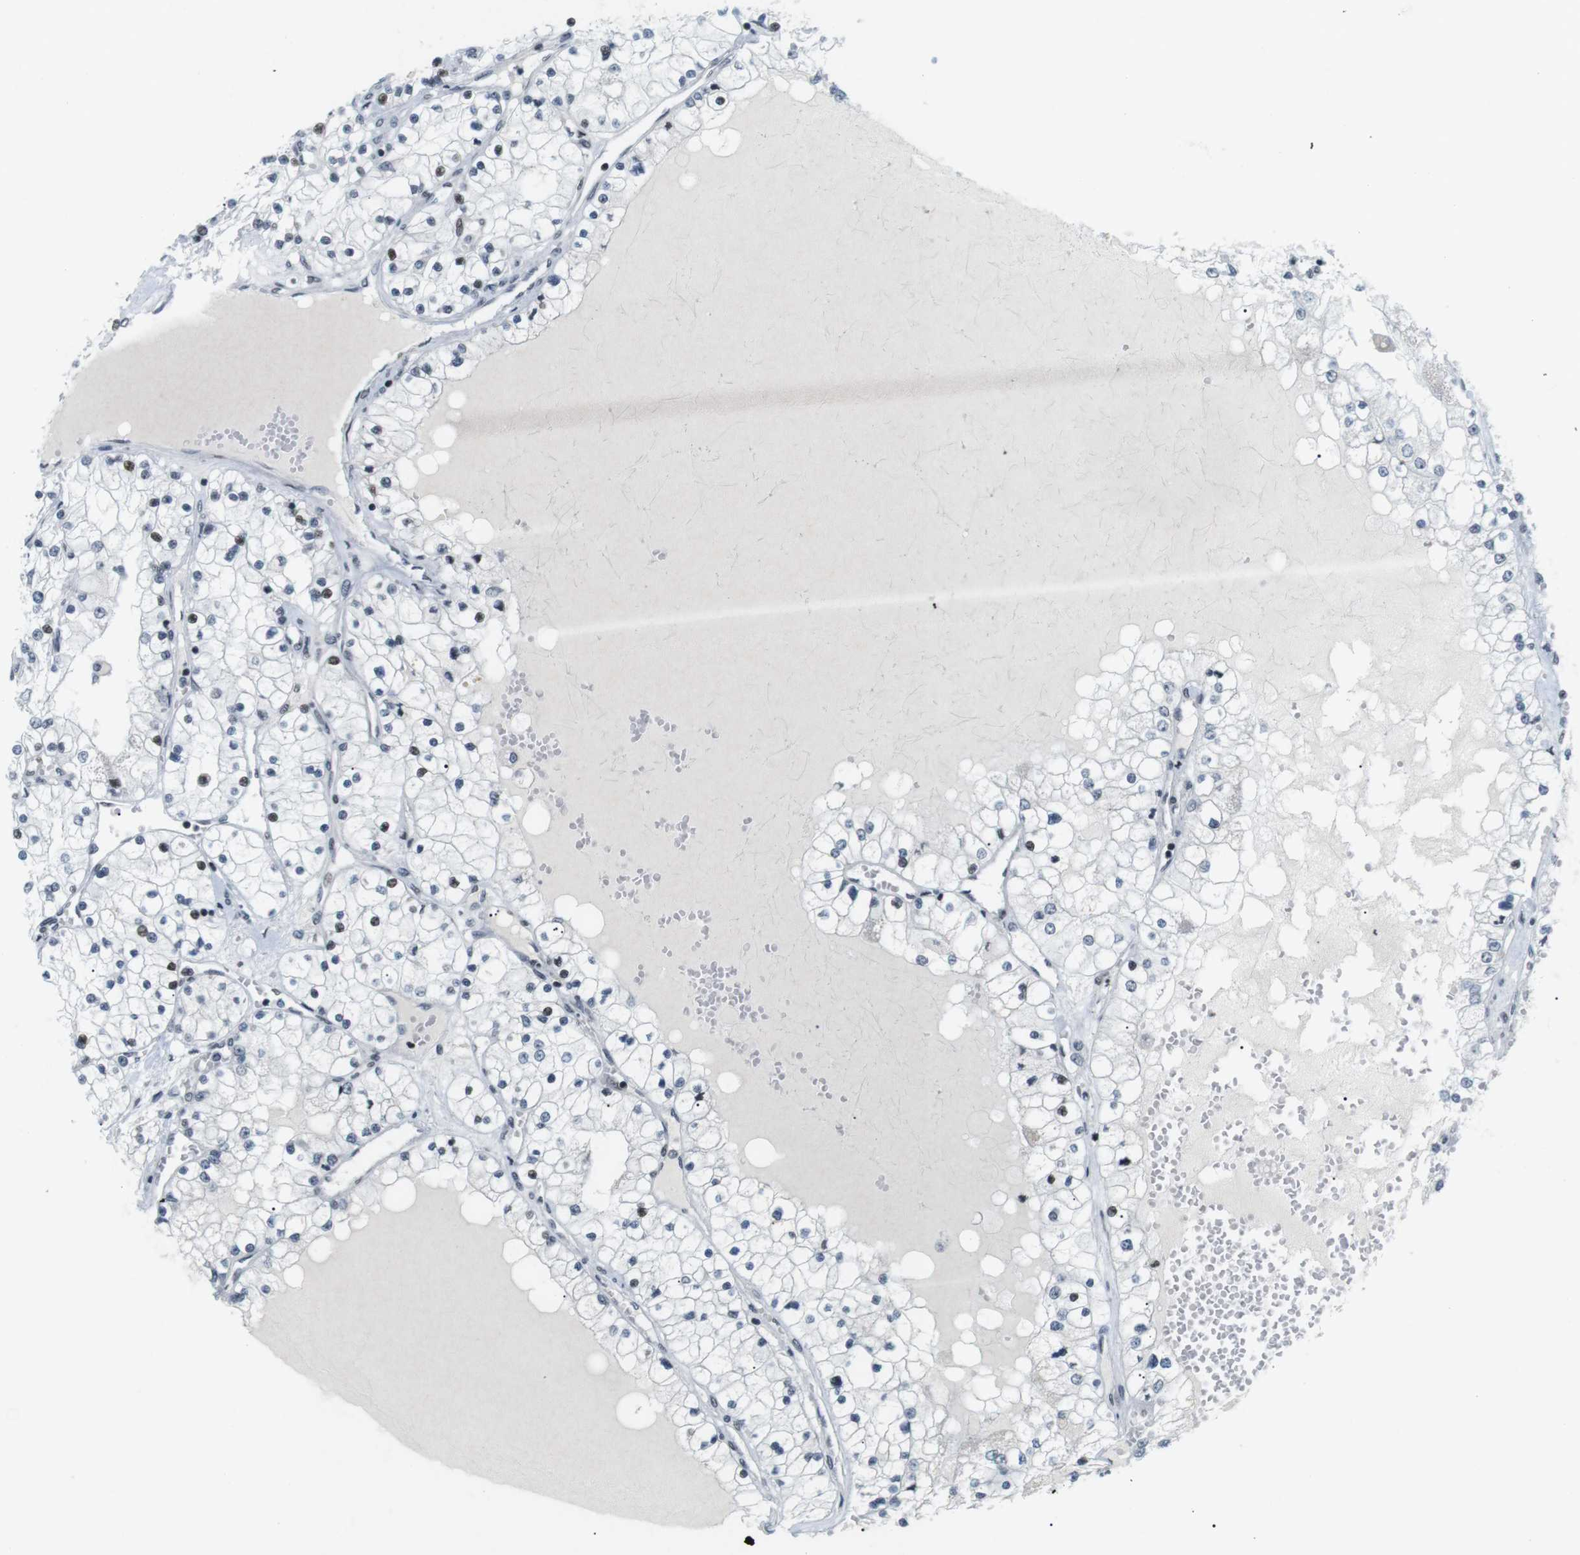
{"staining": {"intensity": "moderate", "quantity": "<25%", "location": "nuclear"}, "tissue": "renal cancer", "cell_type": "Tumor cells", "image_type": "cancer", "snomed": [{"axis": "morphology", "description": "Adenocarcinoma, NOS"}, {"axis": "topography", "description": "Kidney"}], "caption": "Protein expression analysis of renal adenocarcinoma reveals moderate nuclear positivity in about <25% of tumor cells. The staining was performed using DAB (3,3'-diaminobenzidine) to visualize the protein expression in brown, while the nuclei were stained in blue with hematoxylin (Magnification: 20x).", "gene": "CDC27", "patient": {"sex": "male", "age": 68}}